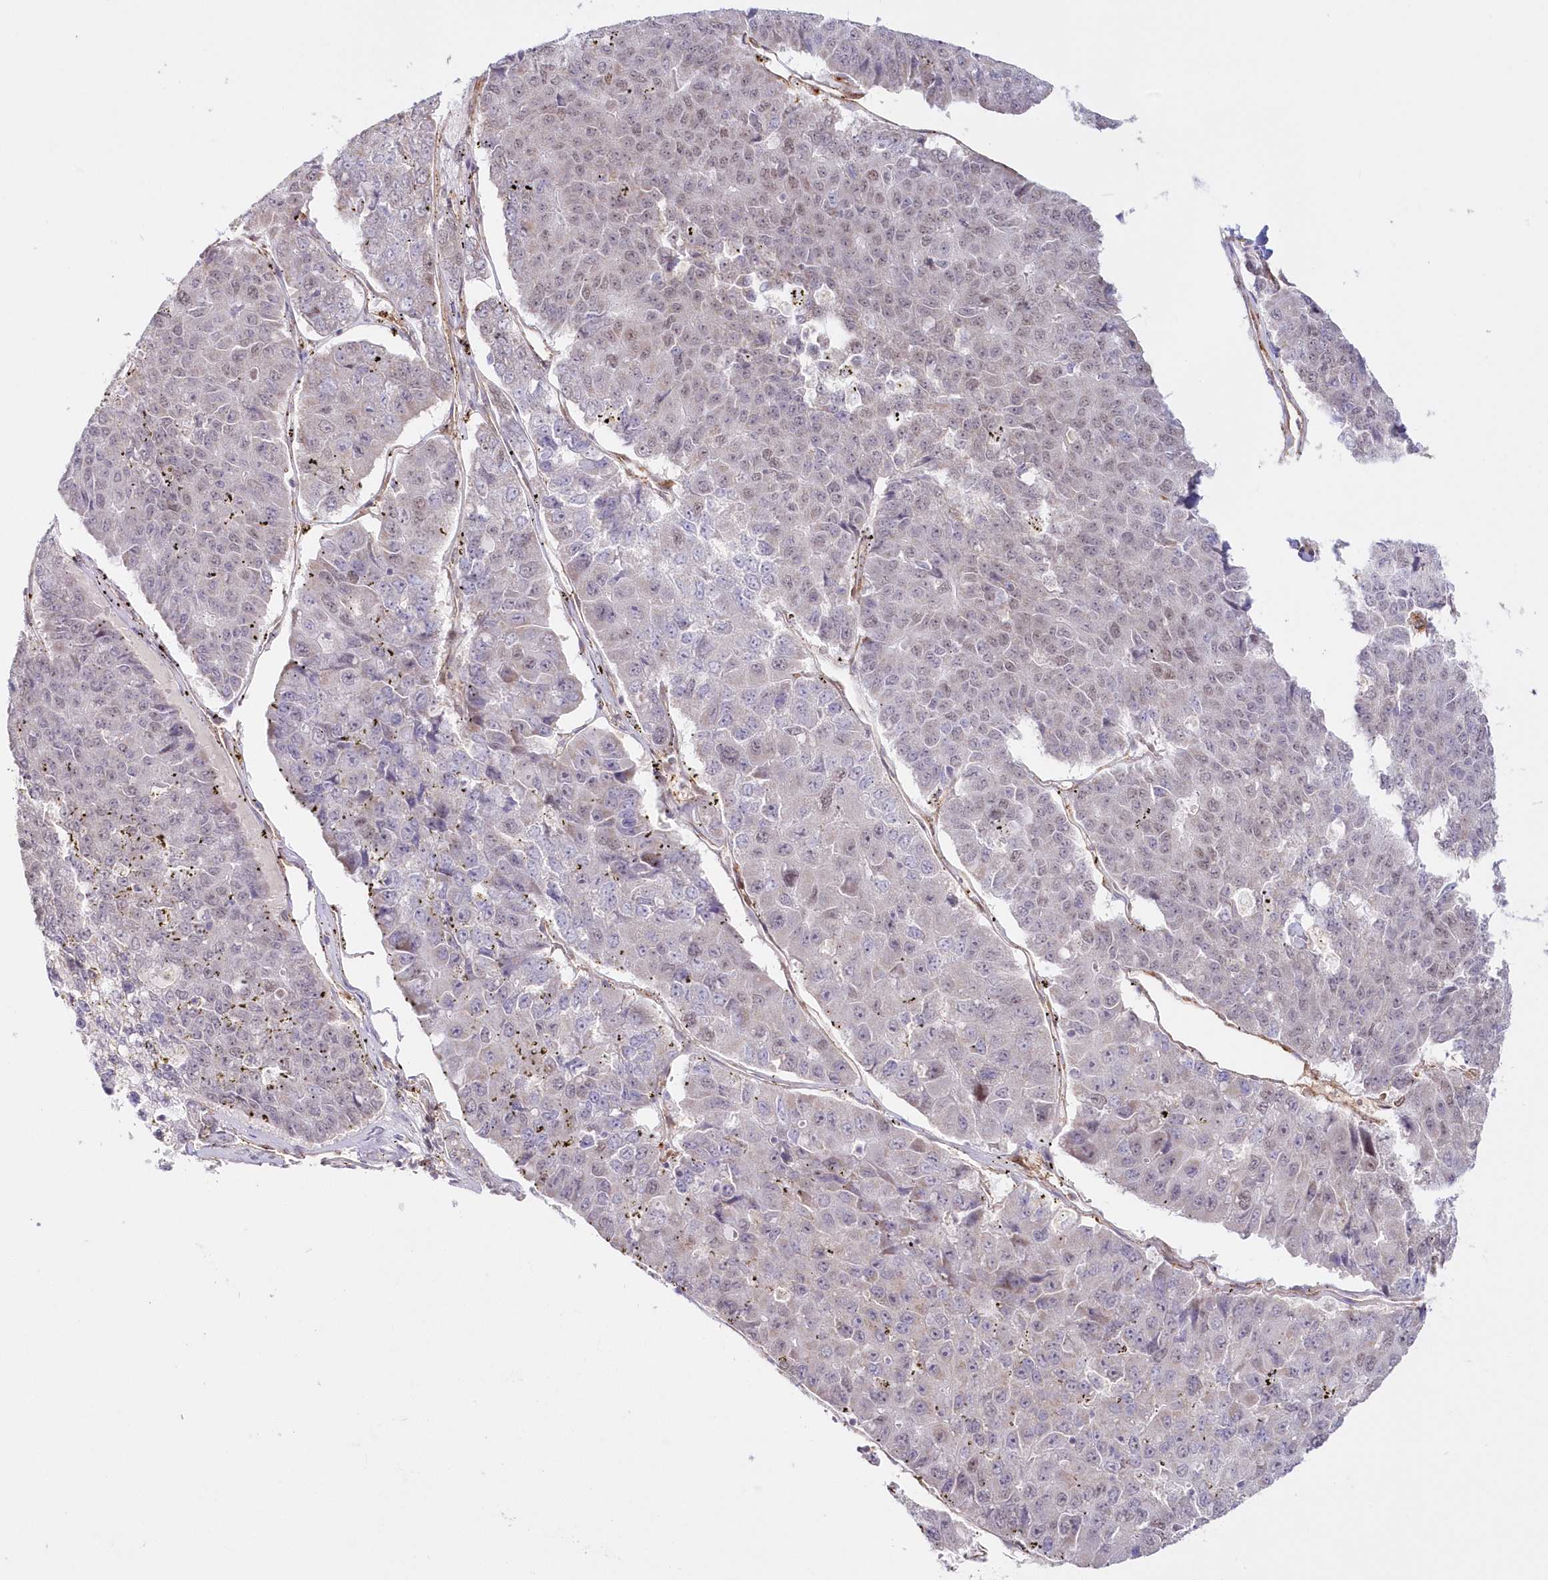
{"staining": {"intensity": "weak", "quantity": "<25%", "location": "nuclear"}, "tissue": "pancreatic cancer", "cell_type": "Tumor cells", "image_type": "cancer", "snomed": [{"axis": "morphology", "description": "Adenocarcinoma, NOS"}, {"axis": "topography", "description": "Pancreas"}], "caption": "Micrograph shows no significant protein expression in tumor cells of pancreatic cancer.", "gene": "AFAP1L2", "patient": {"sex": "male", "age": 50}}